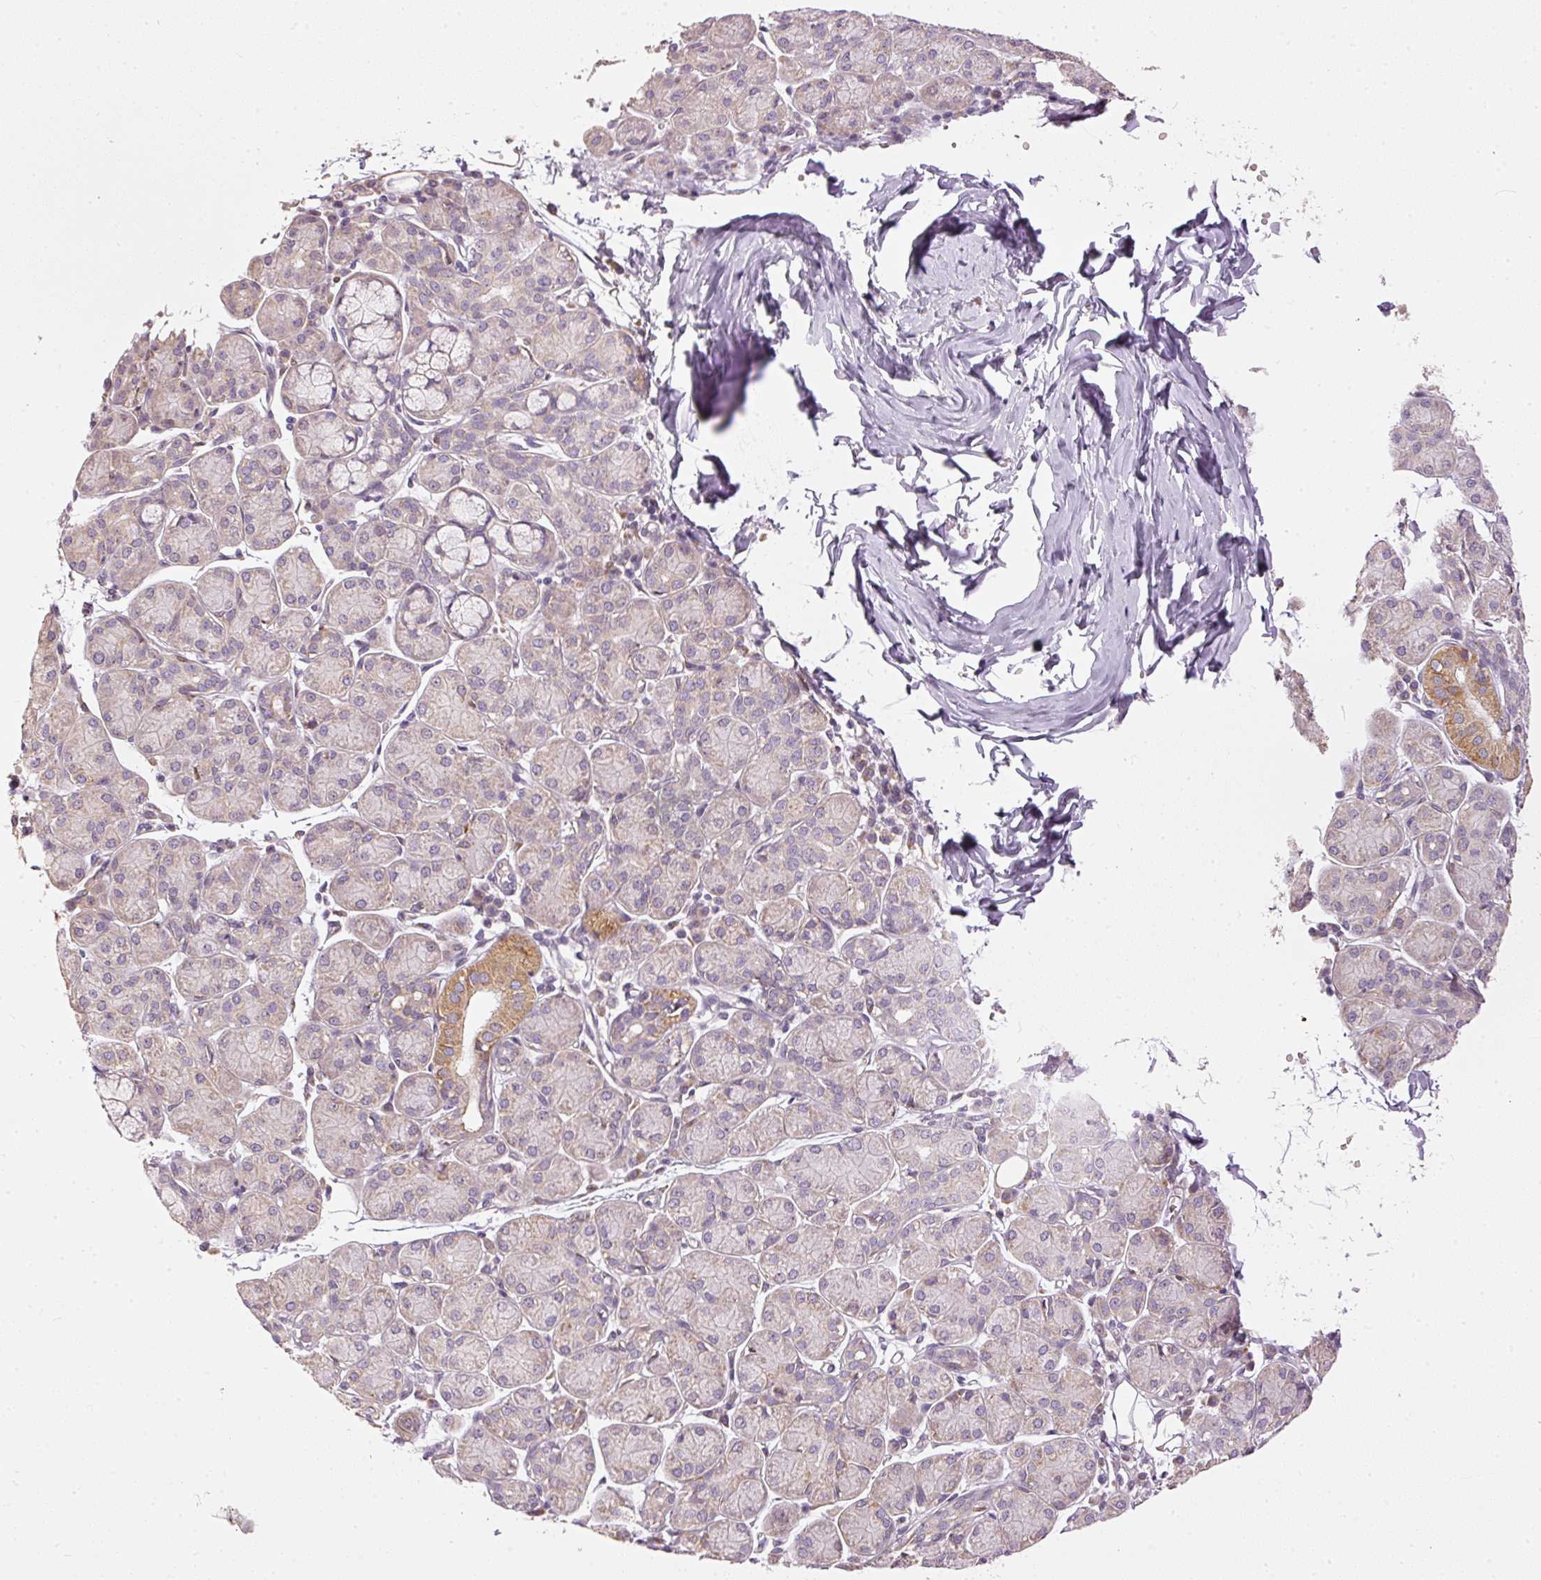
{"staining": {"intensity": "moderate", "quantity": "<25%", "location": "cytoplasmic/membranous"}, "tissue": "salivary gland", "cell_type": "Glandular cells", "image_type": "normal", "snomed": [{"axis": "morphology", "description": "Normal tissue, NOS"}, {"axis": "morphology", "description": "Inflammation, NOS"}, {"axis": "topography", "description": "Lymph node"}, {"axis": "topography", "description": "Salivary gland"}], "caption": "High-power microscopy captured an immunohistochemistry (IHC) photomicrograph of normal salivary gland, revealing moderate cytoplasmic/membranous staining in about <25% of glandular cells.", "gene": "MTHFD1L", "patient": {"sex": "male", "age": 3}}